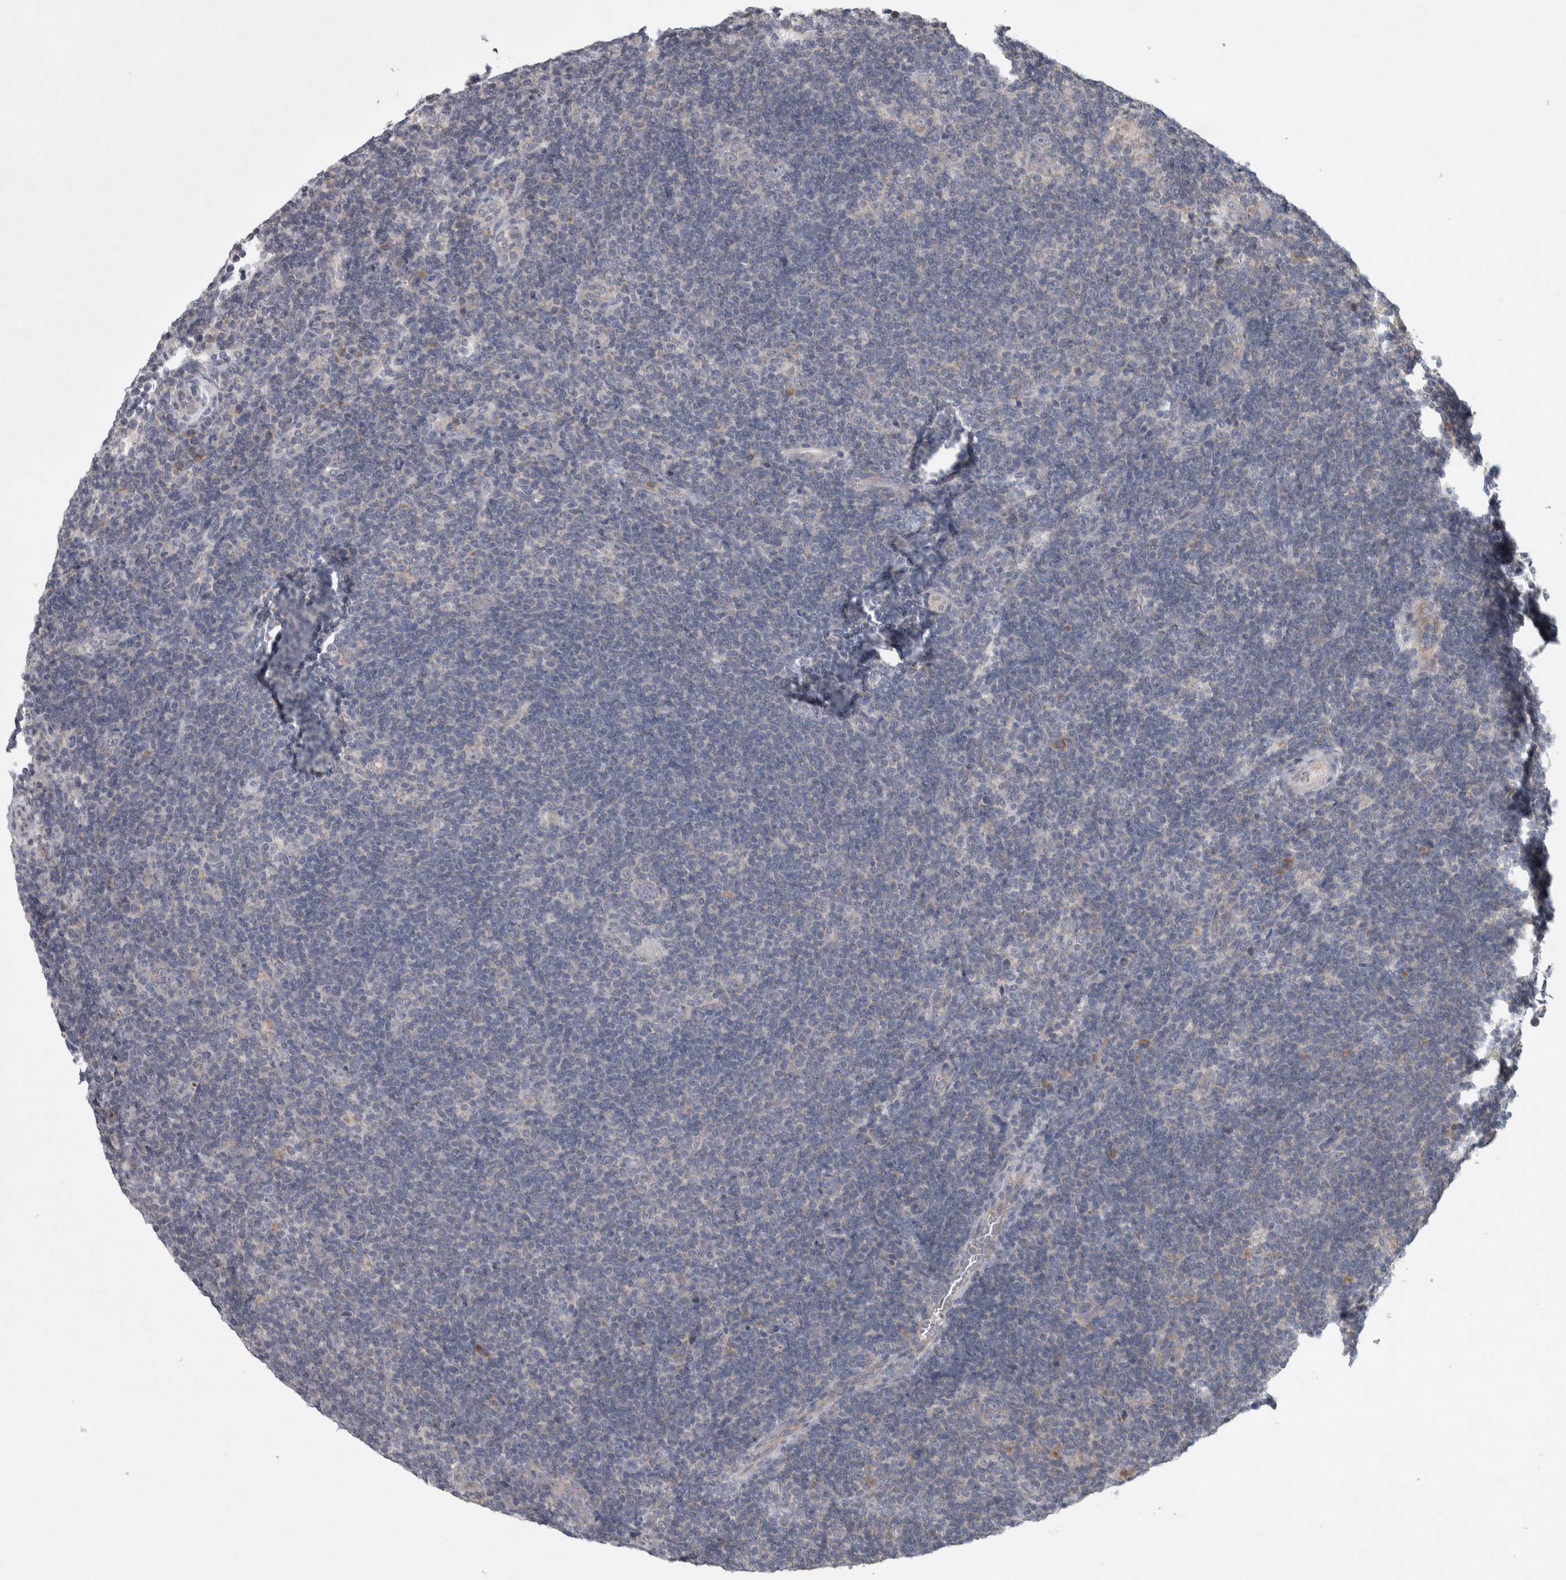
{"staining": {"intensity": "negative", "quantity": "none", "location": "none"}, "tissue": "lymphoma", "cell_type": "Tumor cells", "image_type": "cancer", "snomed": [{"axis": "morphology", "description": "Hodgkin's disease, NOS"}, {"axis": "topography", "description": "Lymph node"}], "caption": "Hodgkin's disease was stained to show a protein in brown. There is no significant expression in tumor cells.", "gene": "SRP68", "patient": {"sex": "female", "age": 57}}